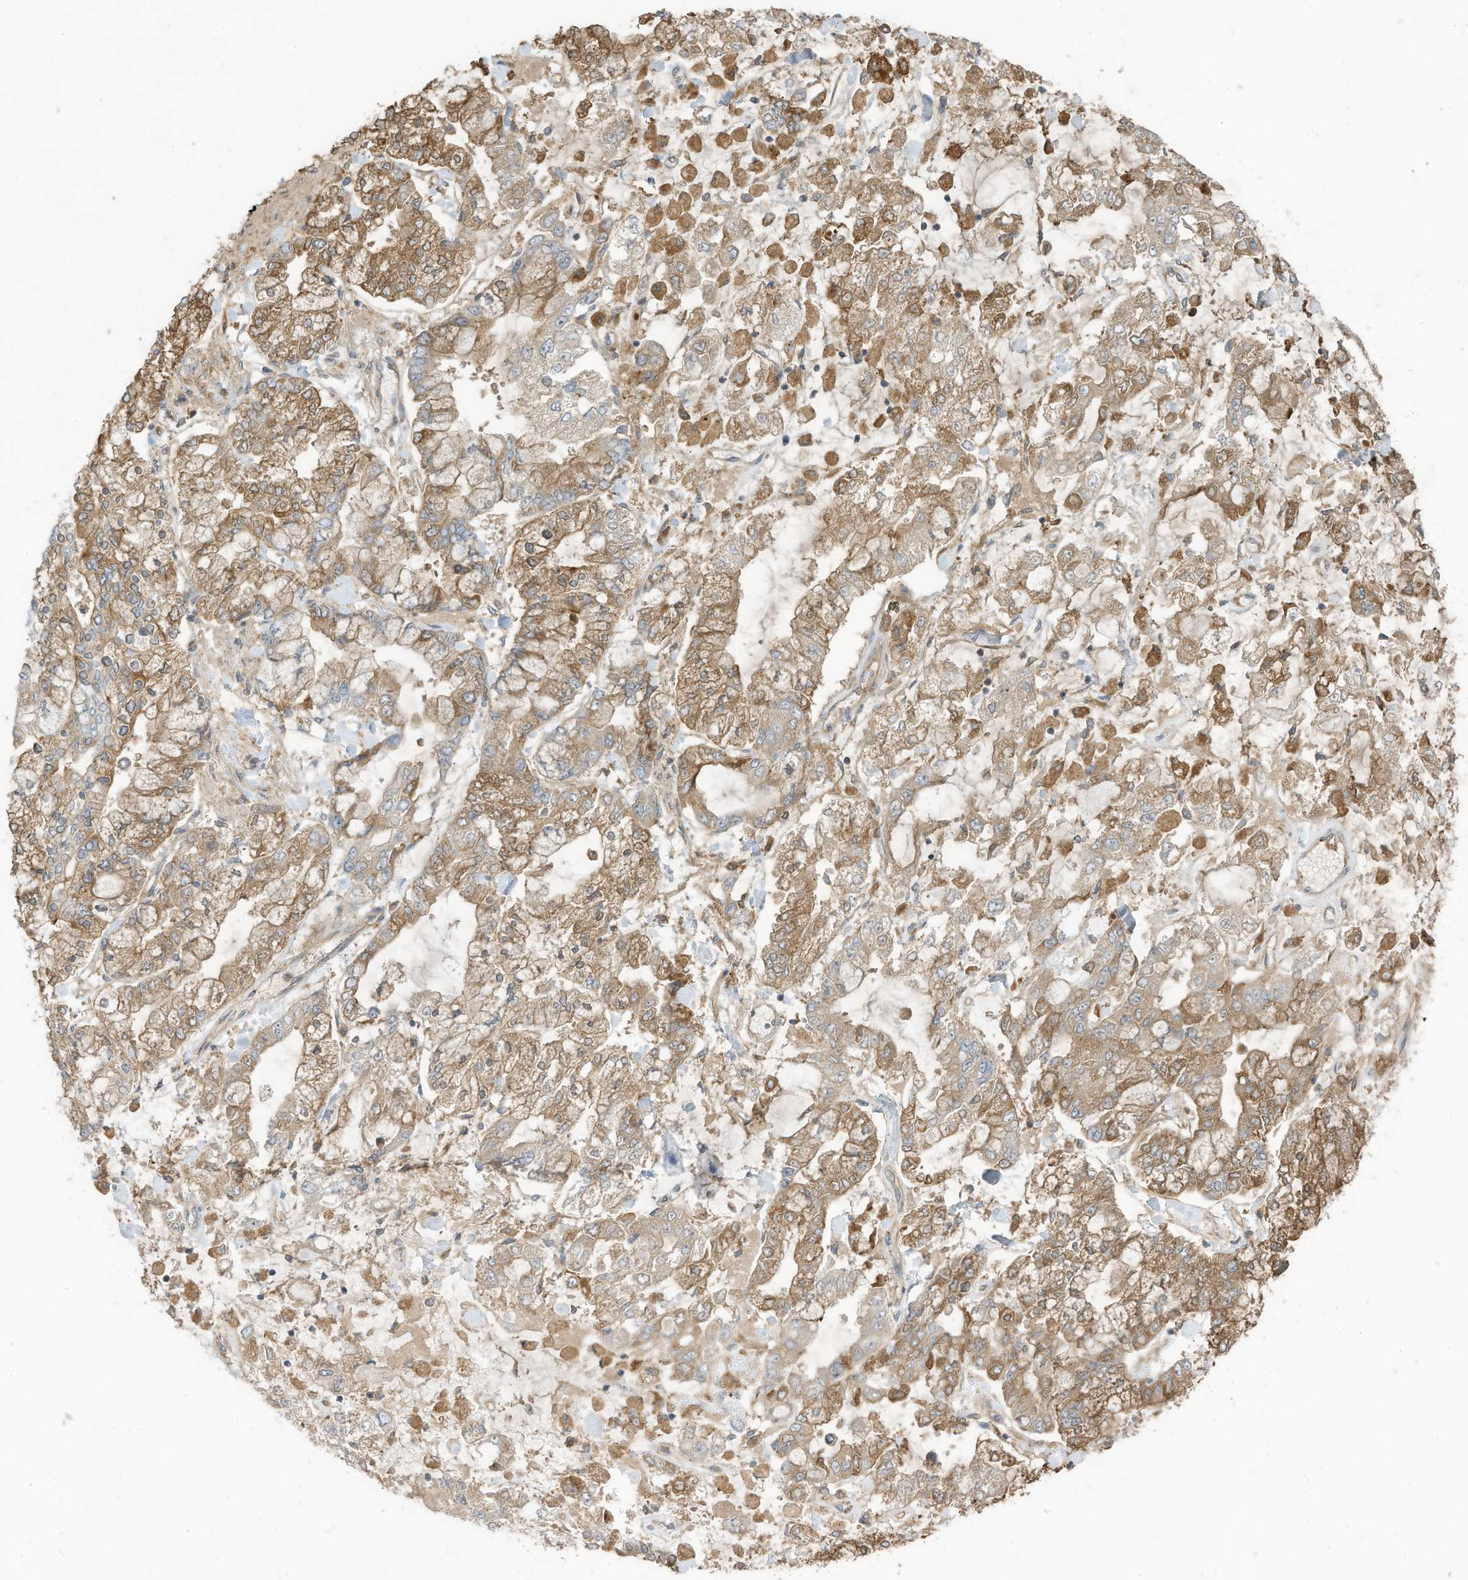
{"staining": {"intensity": "moderate", "quantity": "25%-75%", "location": "cytoplasmic/membranous"}, "tissue": "stomach cancer", "cell_type": "Tumor cells", "image_type": "cancer", "snomed": [{"axis": "morphology", "description": "Normal tissue, NOS"}, {"axis": "morphology", "description": "Adenocarcinoma, NOS"}, {"axis": "topography", "description": "Stomach, upper"}, {"axis": "topography", "description": "Stomach"}], "caption": "Immunohistochemical staining of adenocarcinoma (stomach) reveals medium levels of moderate cytoplasmic/membranous protein positivity in about 25%-75% of tumor cells.", "gene": "DZIP3", "patient": {"sex": "male", "age": 76}}